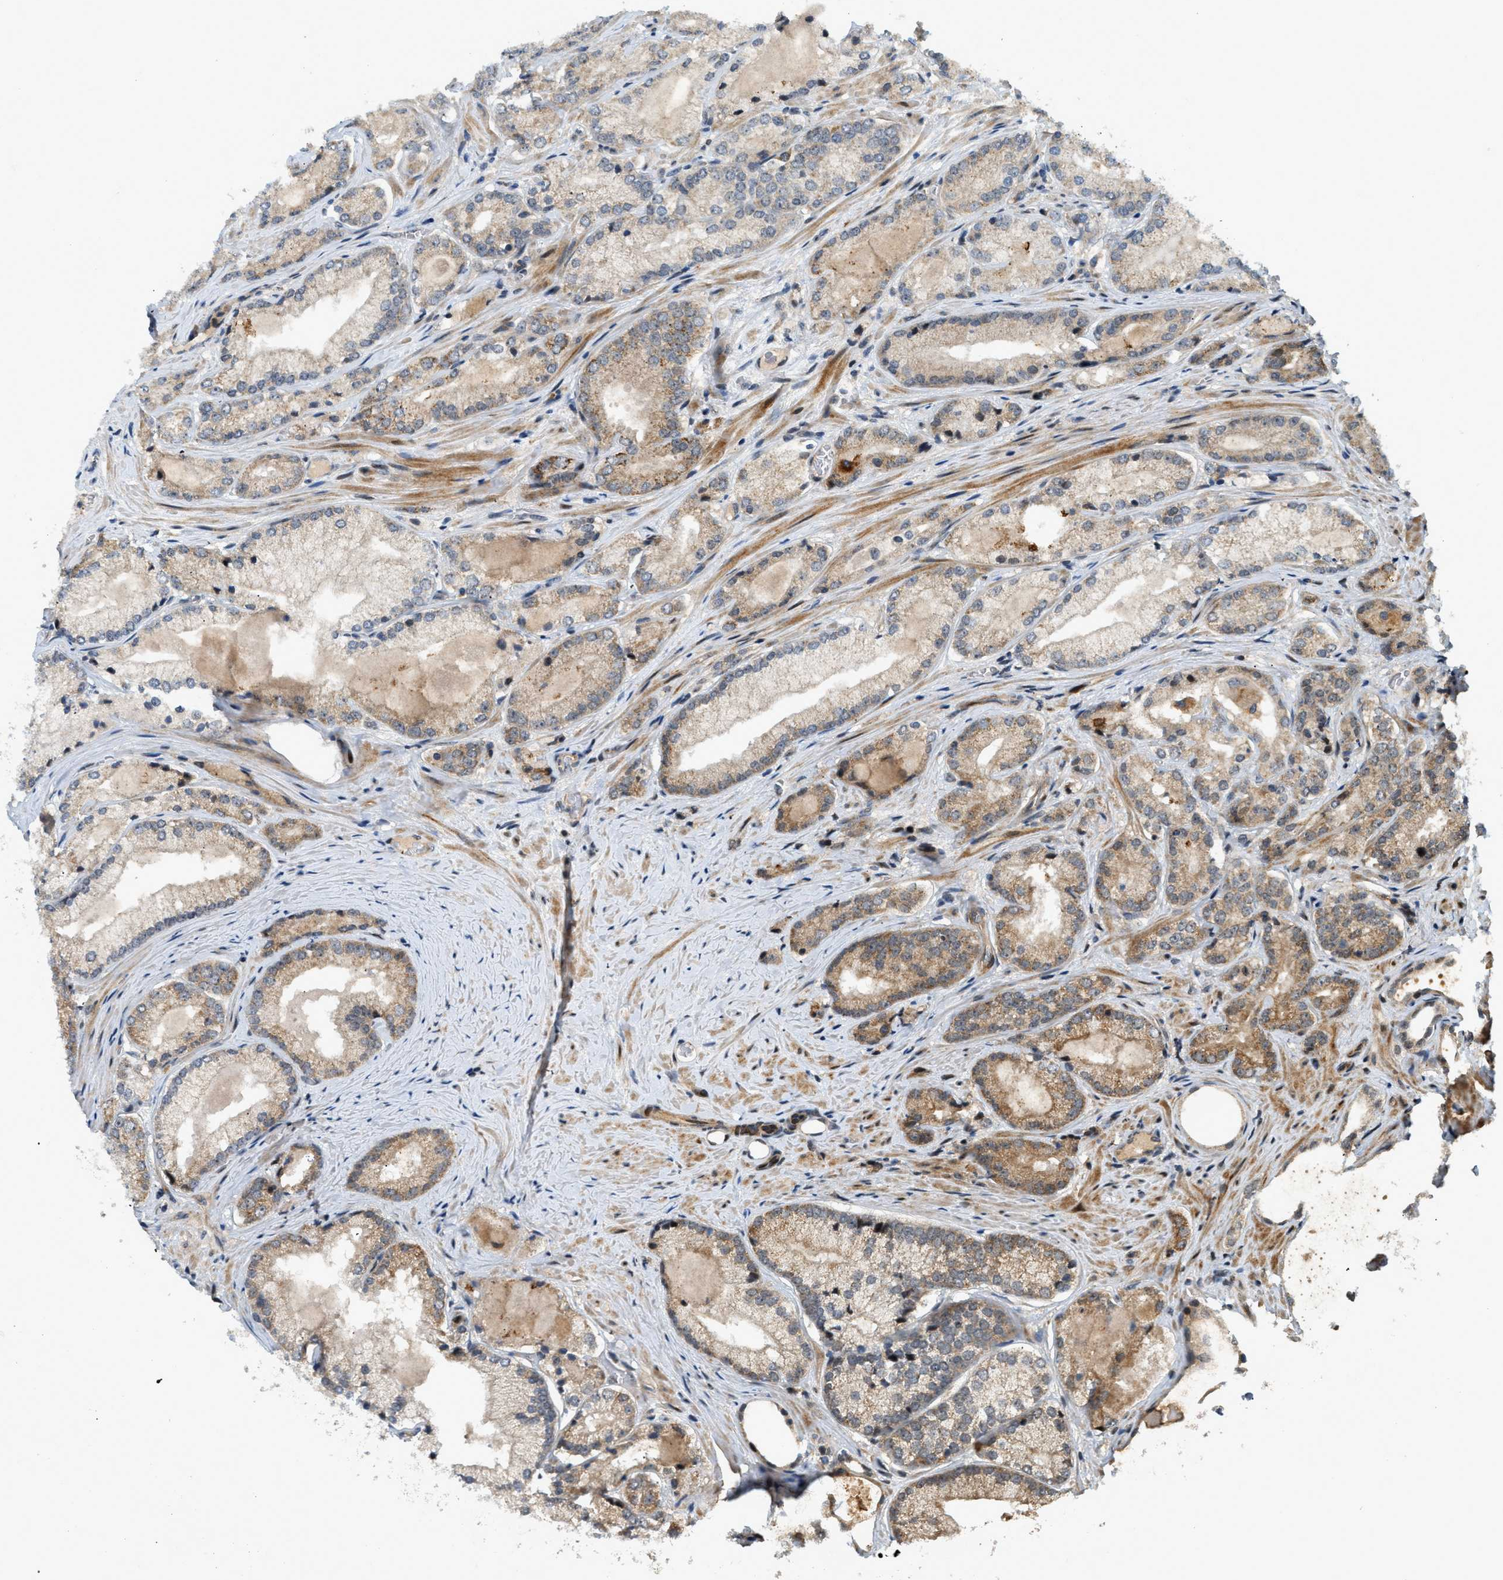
{"staining": {"intensity": "moderate", "quantity": "<25%", "location": "cytoplasmic/membranous"}, "tissue": "prostate cancer", "cell_type": "Tumor cells", "image_type": "cancer", "snomed": [{"axis": "morphology", "description": "Adenocarcinoma, Low grade"}, {"axis": "topography", "description": "Prostate"}], "caption": "Protein staining exhibits moderate cytoplasmic/membranous staining in about <25% of tumor cells in prostate cancer.", "gene": "TRAPPC14", "patient": {"sex": "male", "age": 65}}